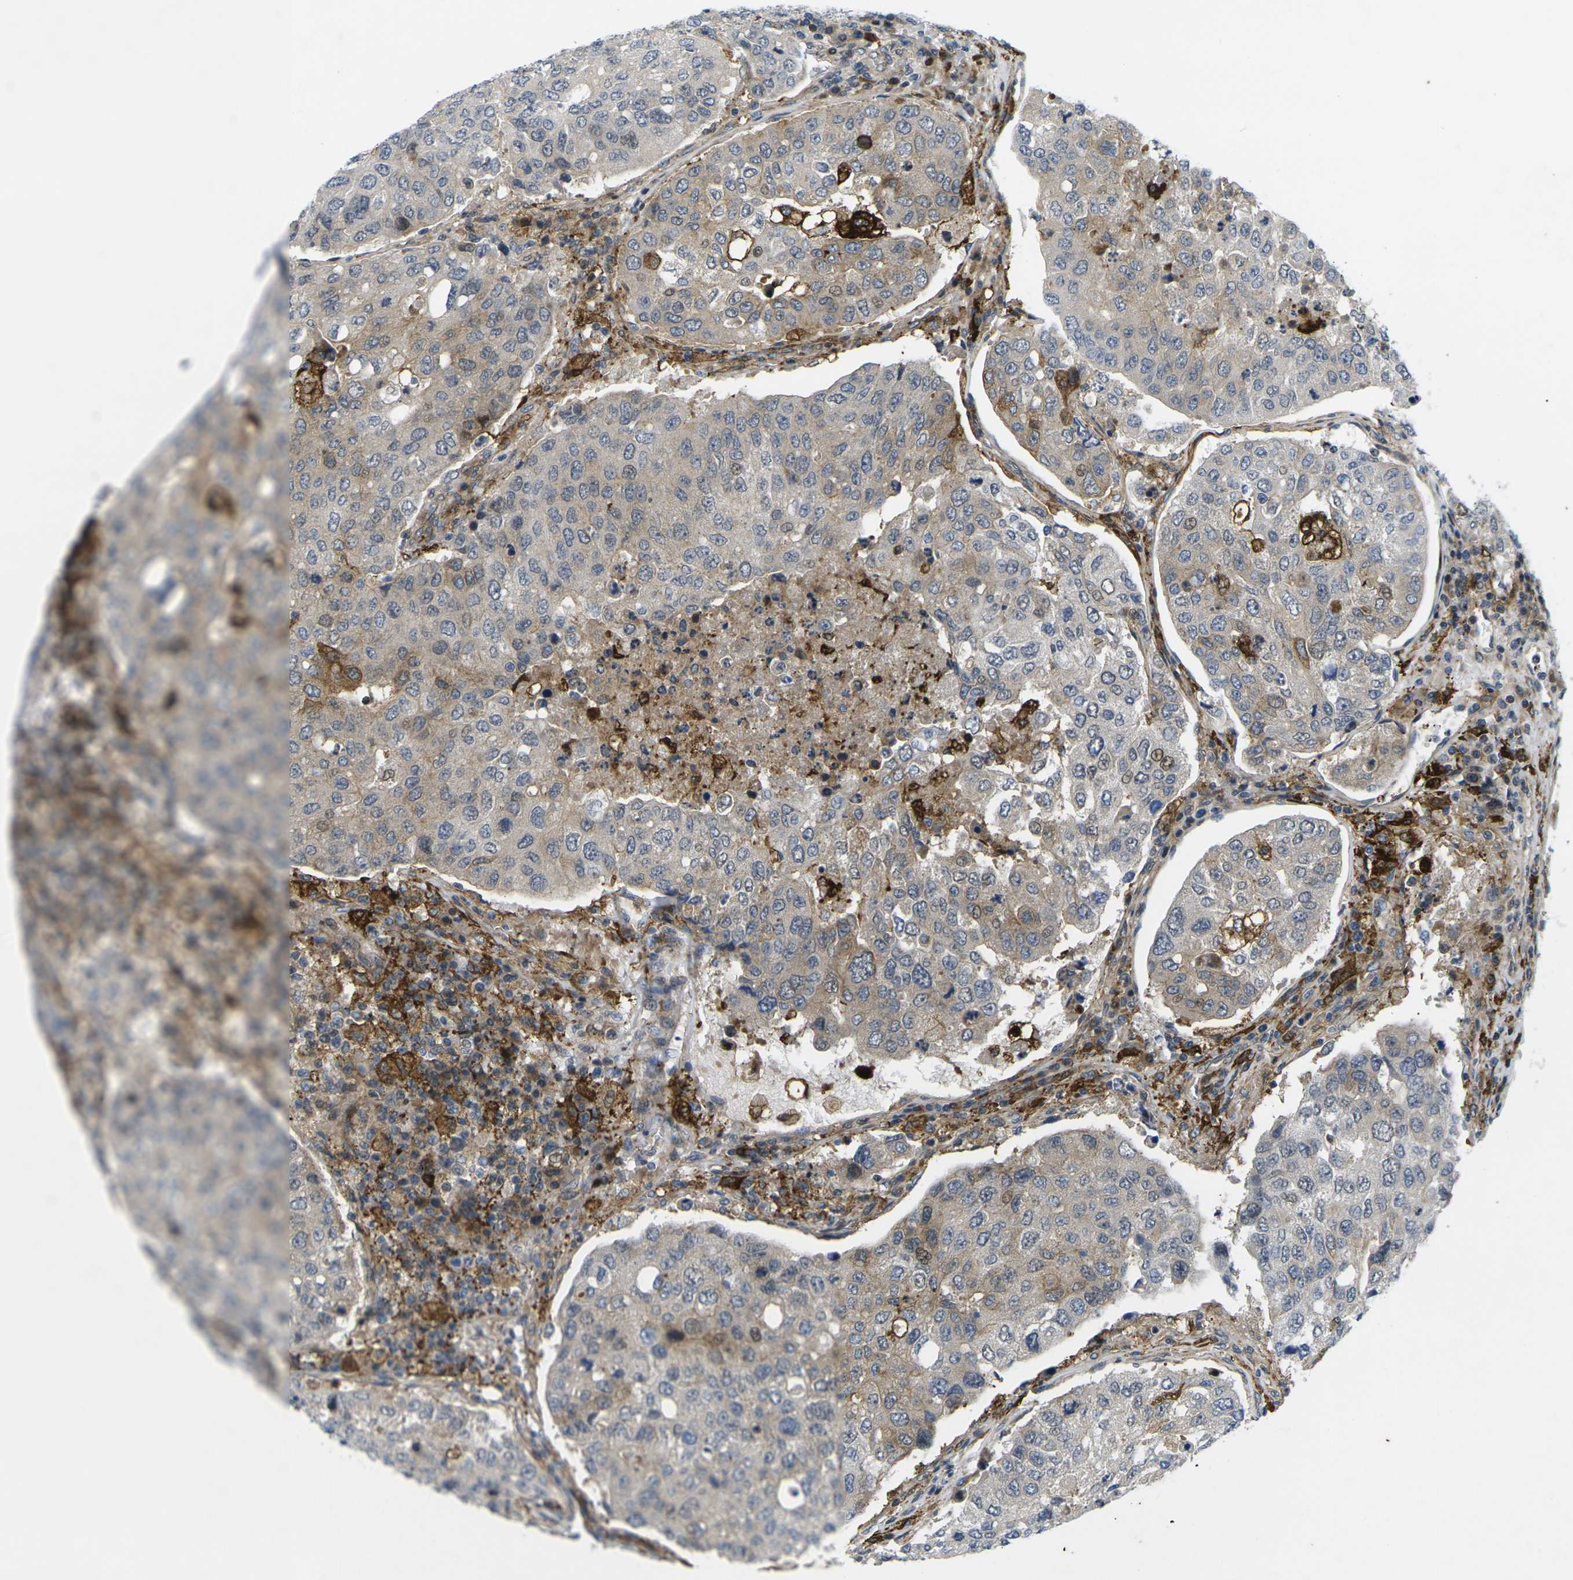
{"staining": {"intensity": "moderate", "quantity": "<25%", "location": "cytoplasmic/membranous"}, "tissue": "urothelial cancer", "cell_type": "Tumor cells", "image_type": "cancer", "snomed": [{"axis": "morphology", "description": "Urothelial carcinoma, High grade"}, {"axis": "topography", "description": "Lymph node"}, {"axis": "topography", "description": "Urinary bladder"}], "caption": "Urothelial cancer stained for a protein shows moderate cytoplasmic/membranous positivity in tumor cells. (brown staining indicates protein expression, while blue staining denotes nuclei).", "gene": "ROBO2", "patient": {"sex": "male", "age": 51}}